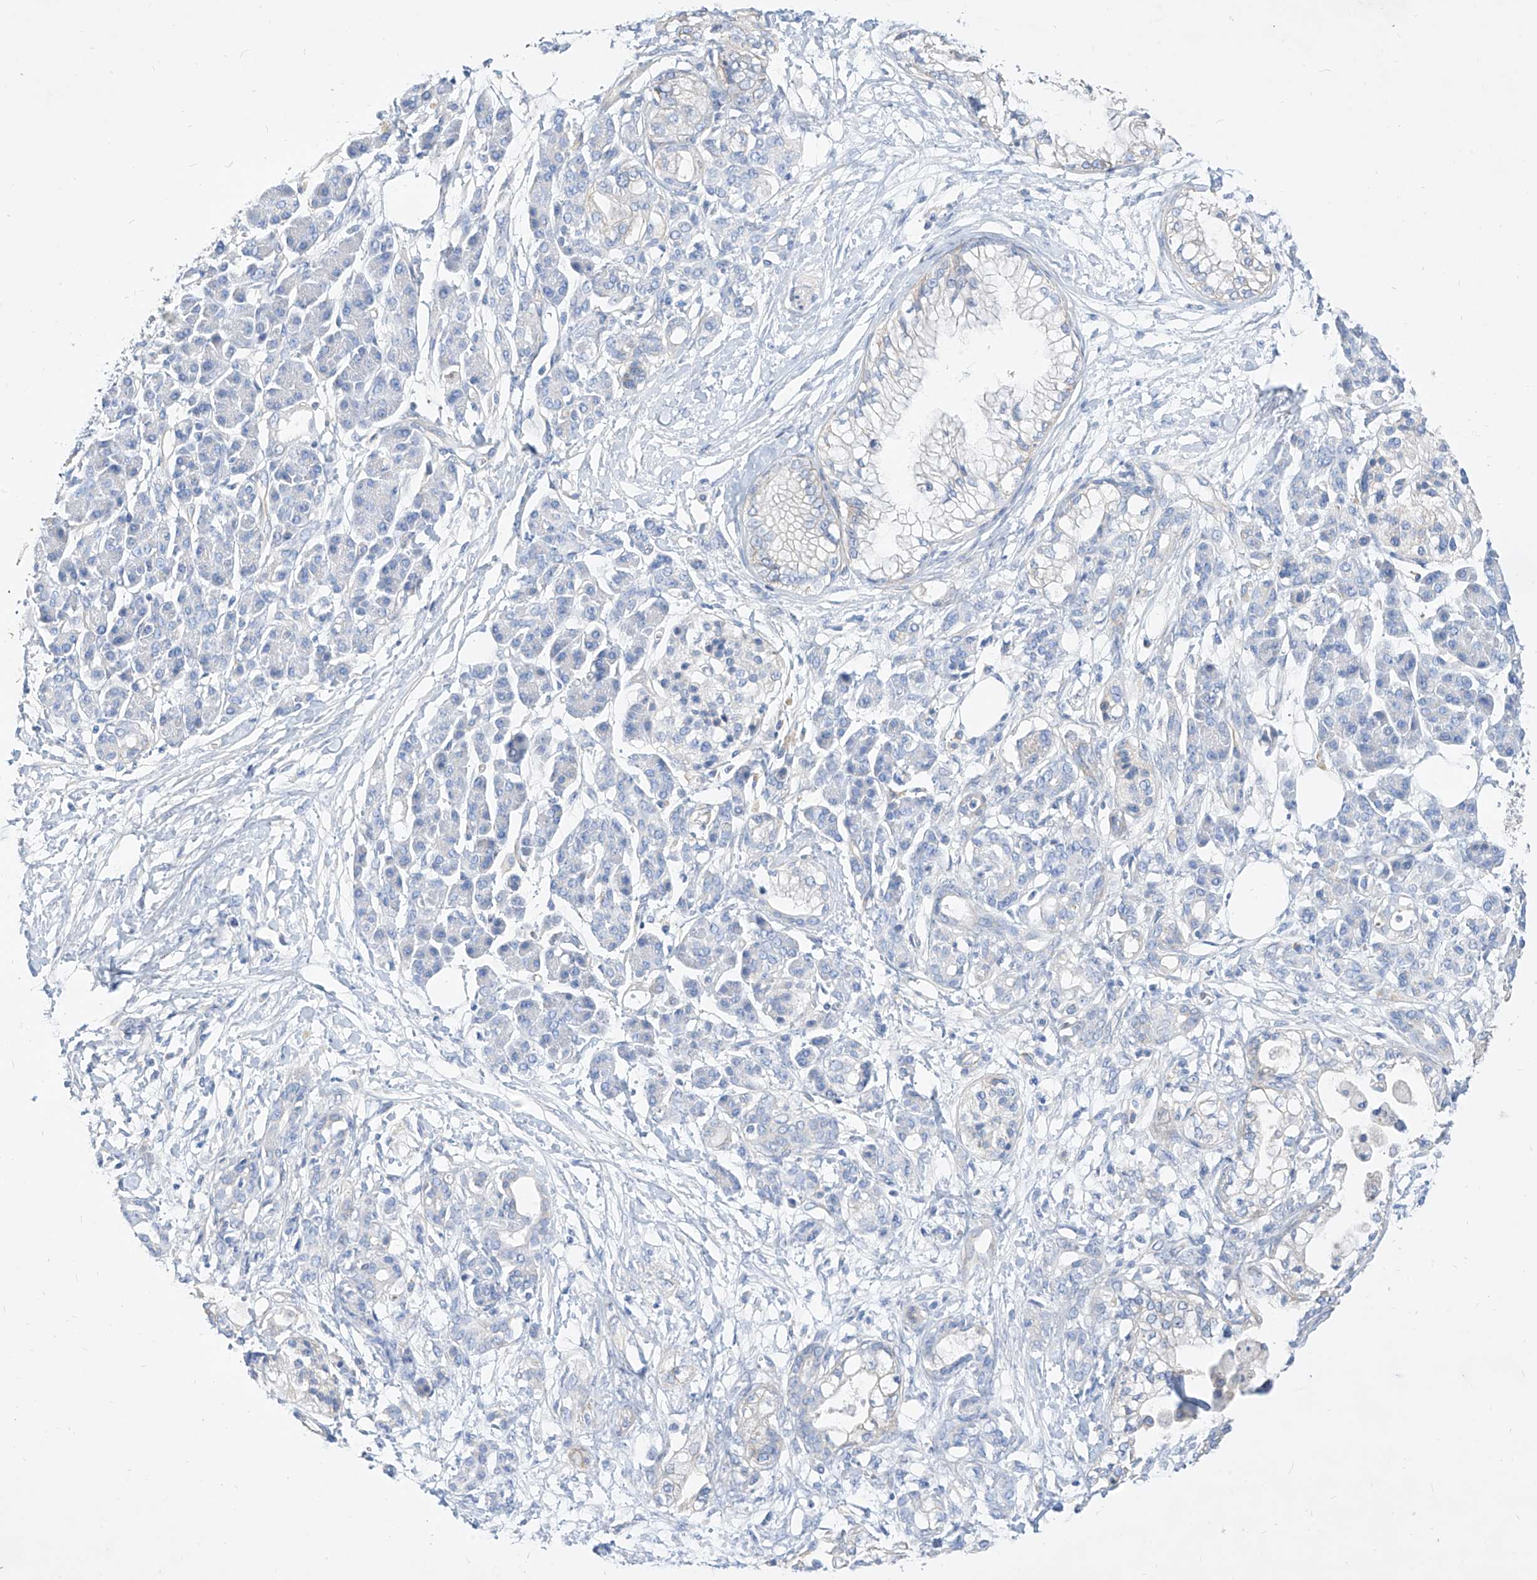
{"staining": {"intensity": "negative", "quantity": "none", "location": "none"}, "tissue": "pancreatic cancer", "cell_type": "Tumor cells", "image_type": "cancer", "snomed": [{"axis": "morphology", "description": "Adenocarcinoma, NOS"}, {"axis": "topography", "description": "Pancreas"}], "caption": "Immunohistochemical staining of human pancreatic cancer (adenocarcinoma) demonstrates no significant expression in tumor cells. (Stains: DAB immunohistochemistry with hematoxylin counter stain, Microscopy: brightfield microscopy at high magnification).", "gene": "SCGB2A1", "patient": {"sex": "male", "age": 68}}